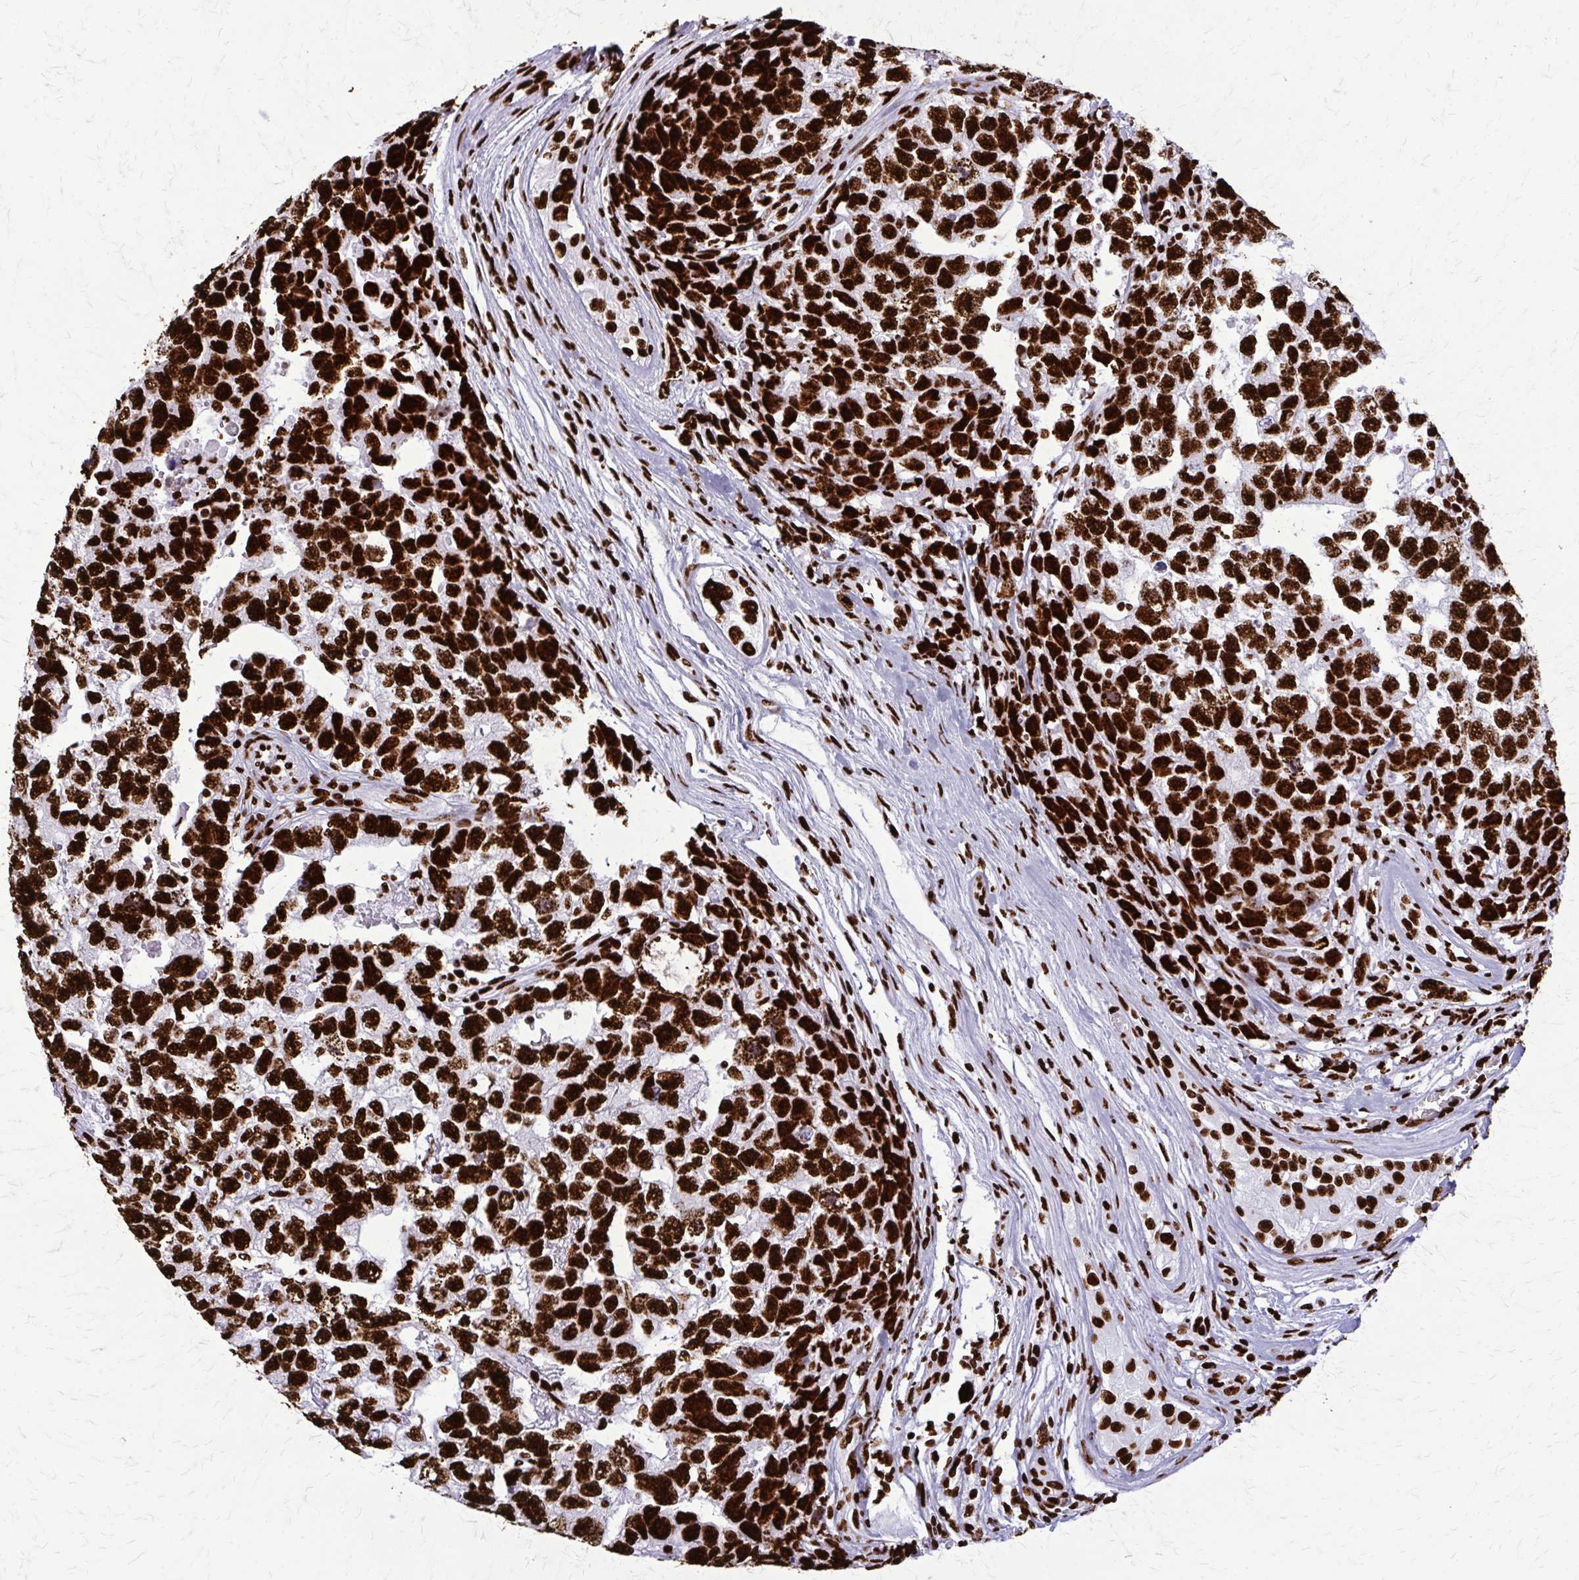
{"staining": {"intensity": "strong", "quantity": ">75%", "location": "nuclear"}, "tissue": "testis cancer", "cell_type": "Tumor cells", "image_type": "cancer", "snomed": [{"axis": "morphology", "description": "Carcinoma, Embryonal, NOS"}, {"axis": "topography", "description": "Testis"}], "caption": "Brown immunohistochemical staining in human embryonal carcinoma (testis) demonstrates strong nuclear positivity in approximately >75% of tumor cells.", "gene": "SFPQ", "patient": {"sex": "male", "age": 22}}